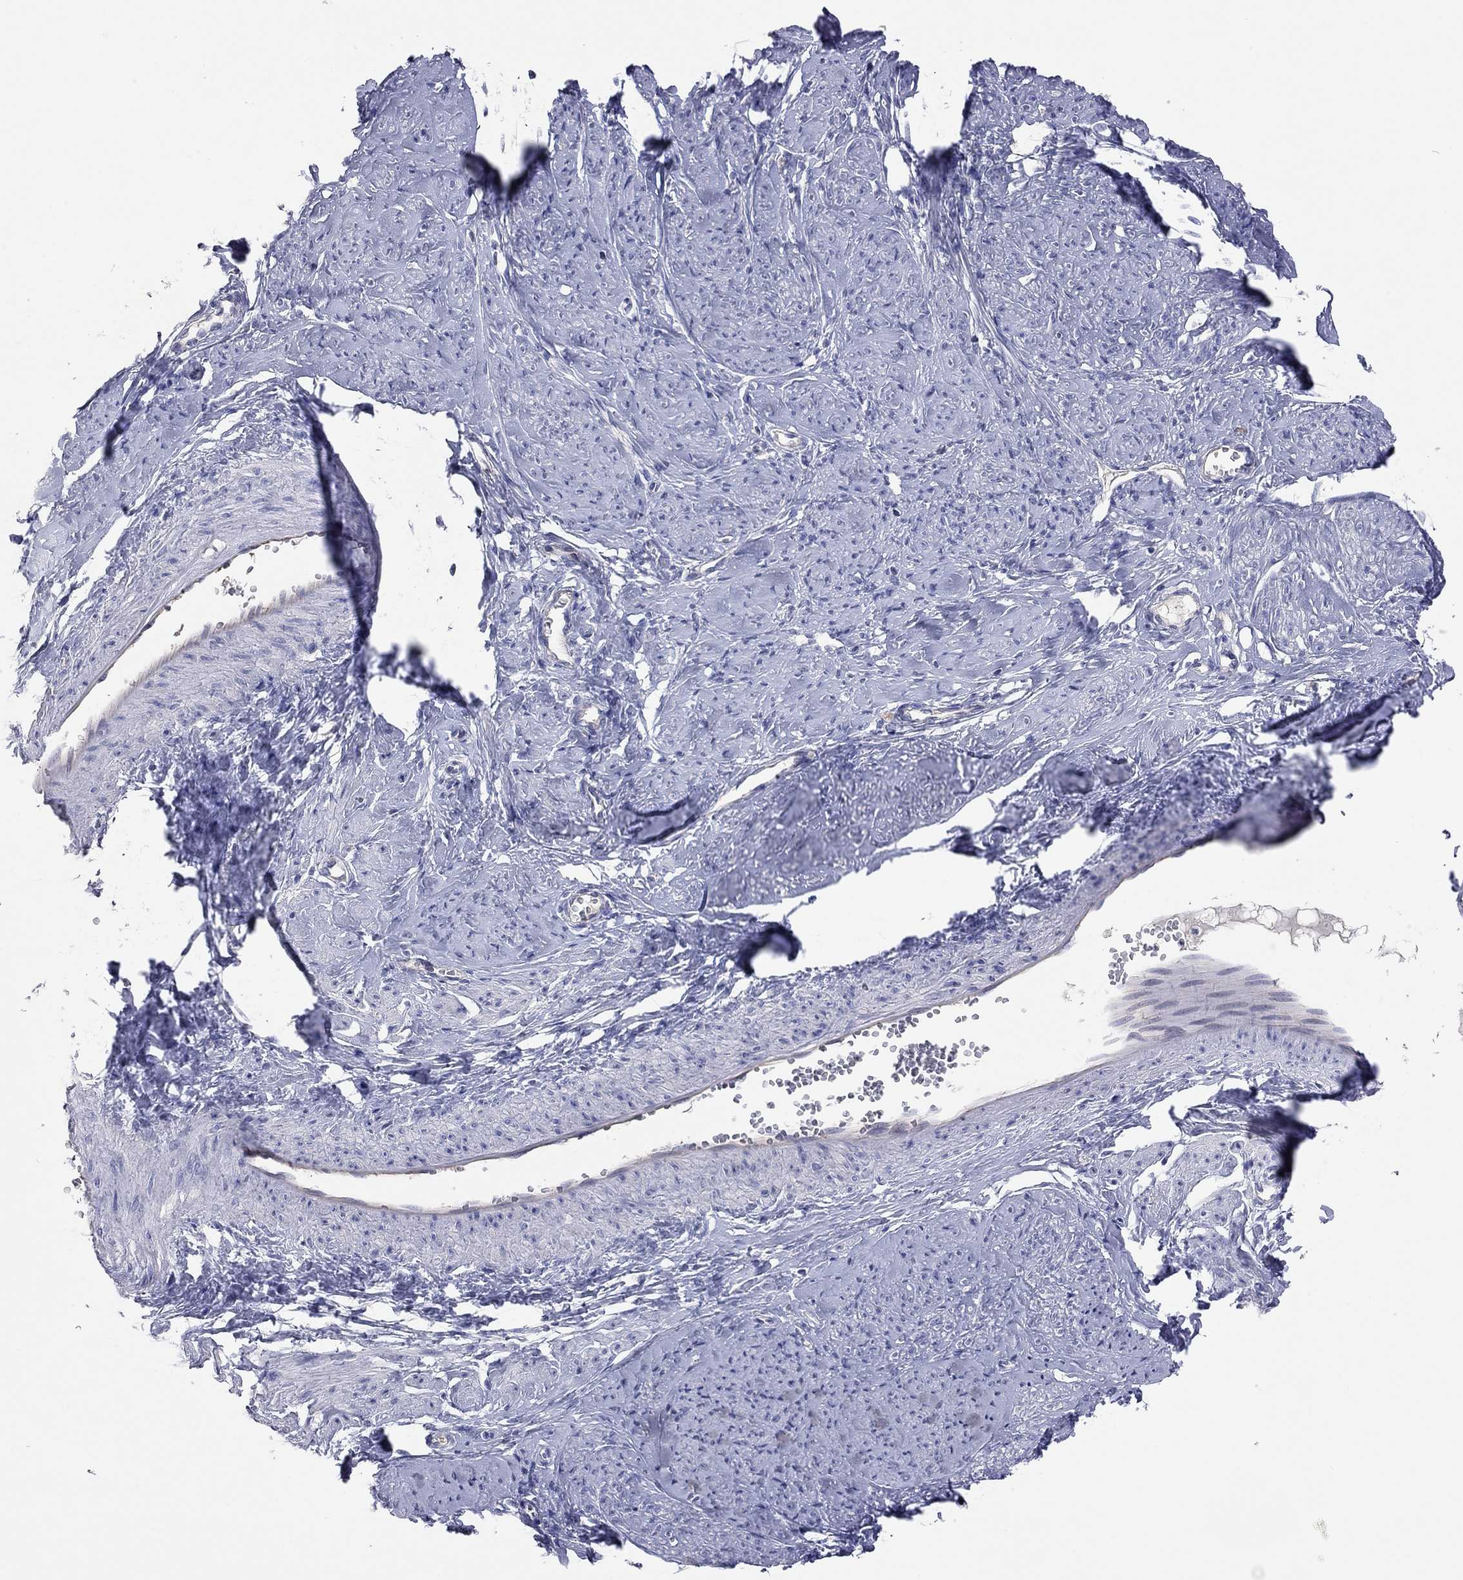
{"staining": {"intensity": "negative", "quantity": "none", "location": "none"}, "tissue": "smooth muscle", "cell_type": "Smooth muscle cells", "image_type": "normal", "snomed": [{"axis": "morphology", "description": "Normal tissue, NOS"}, {"axis": "topography", "description": "Smooth muscle"}], "caption": "This is an immunohistochemistry (IHC) histopathology image of benign human smooth muscle. There is no expression in smooth muscle cells.", "gene": "KCNB1", "patient": {"sex": "female", "age": 48}}